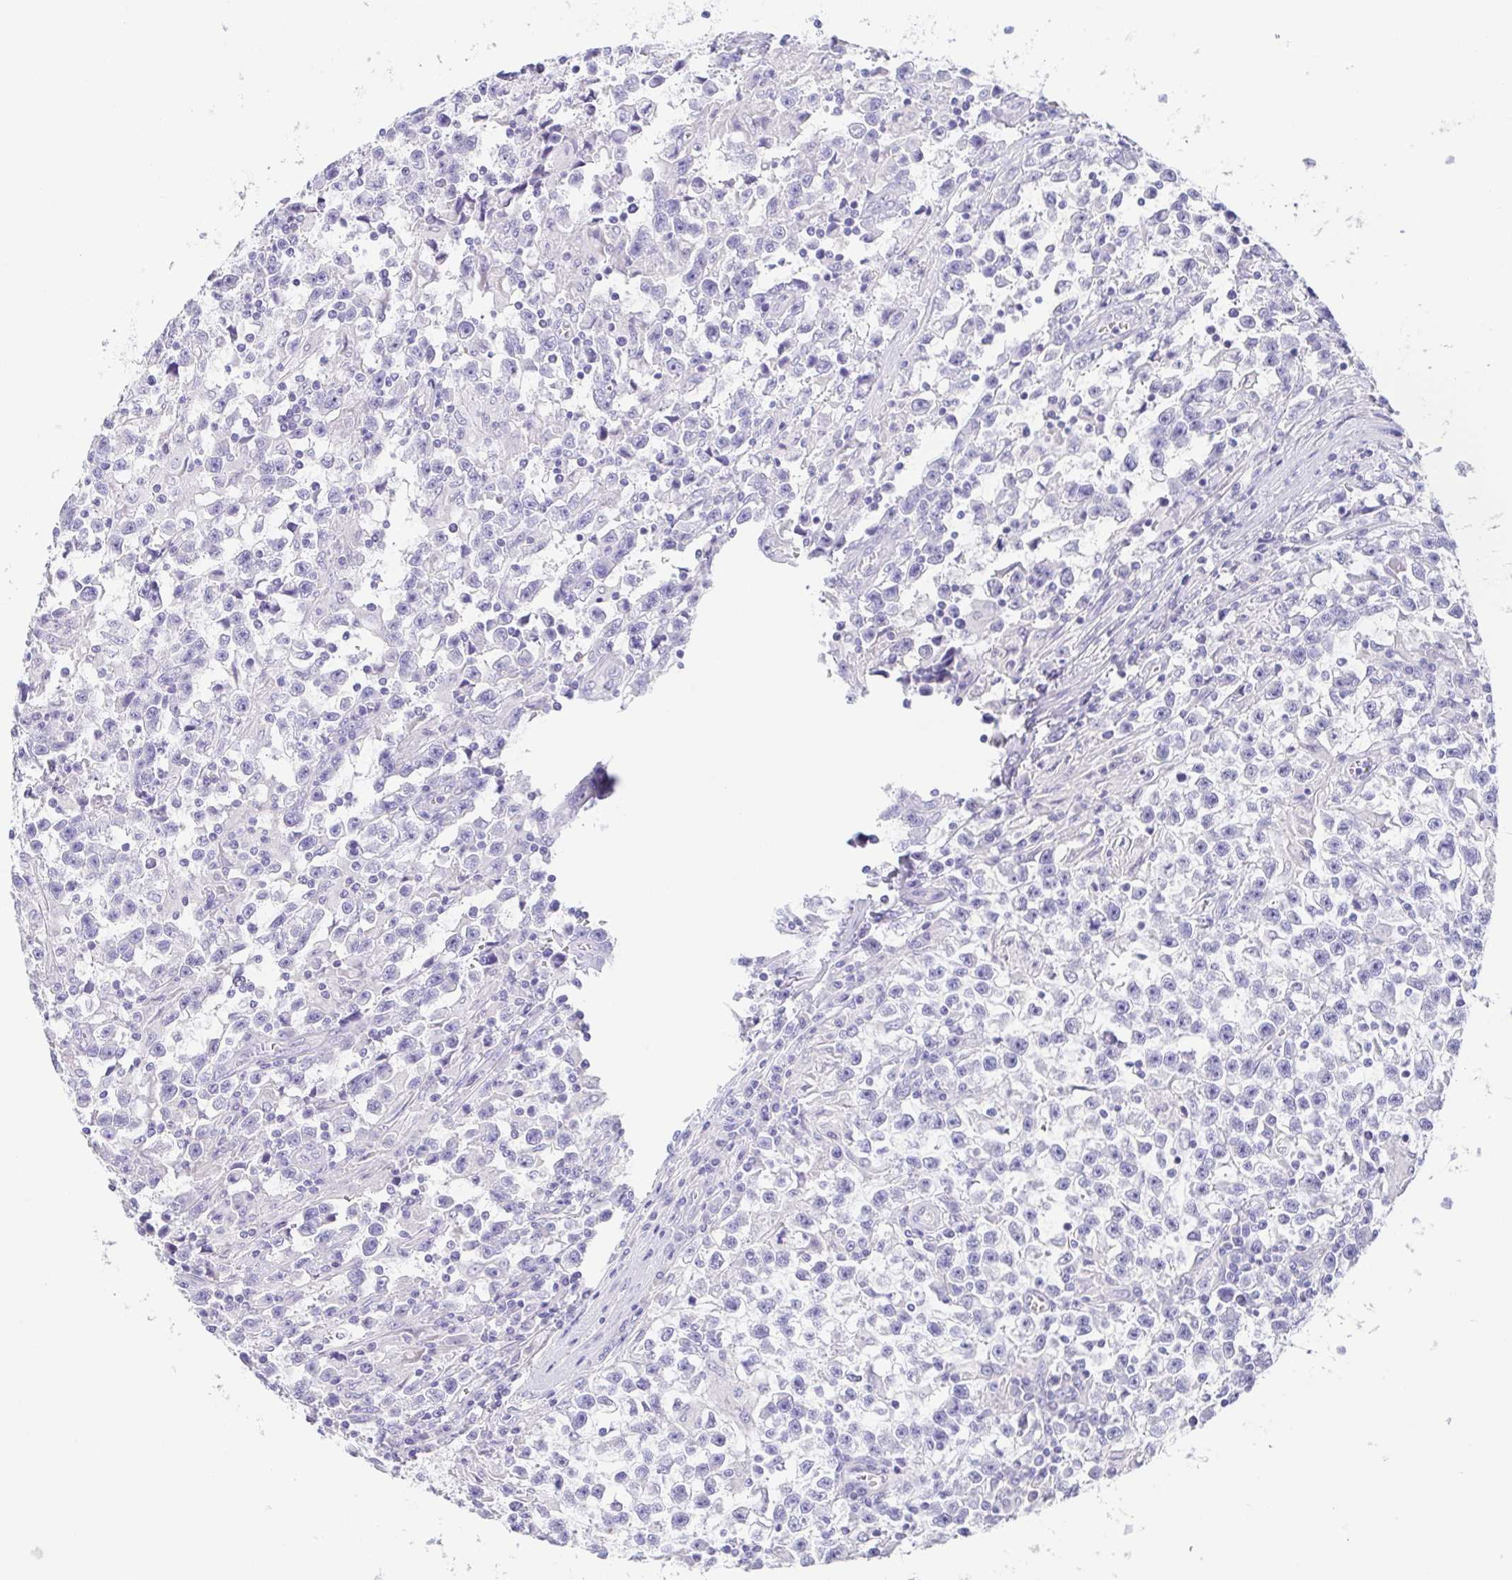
{"staining": {"intensity": "negative", "quantity": "none", "location": "none"}, "tissue": "testis cancer", "cell_type": "Tumor cells", "image_type": "cancer", "snomed": [{"axis": "morphology", "description": "Seminoma, NOS"}, {"axis": "topography", "description": "Testis"}], "caption": "This micrograph is of testis cancer stained with immunohistochemistry to label a protein in brown with the nuclei are counter-stained blue. There is no staining in tumor cells.", "gene": "ARPP21", "patient": {"sex": "male", "age": 31}}